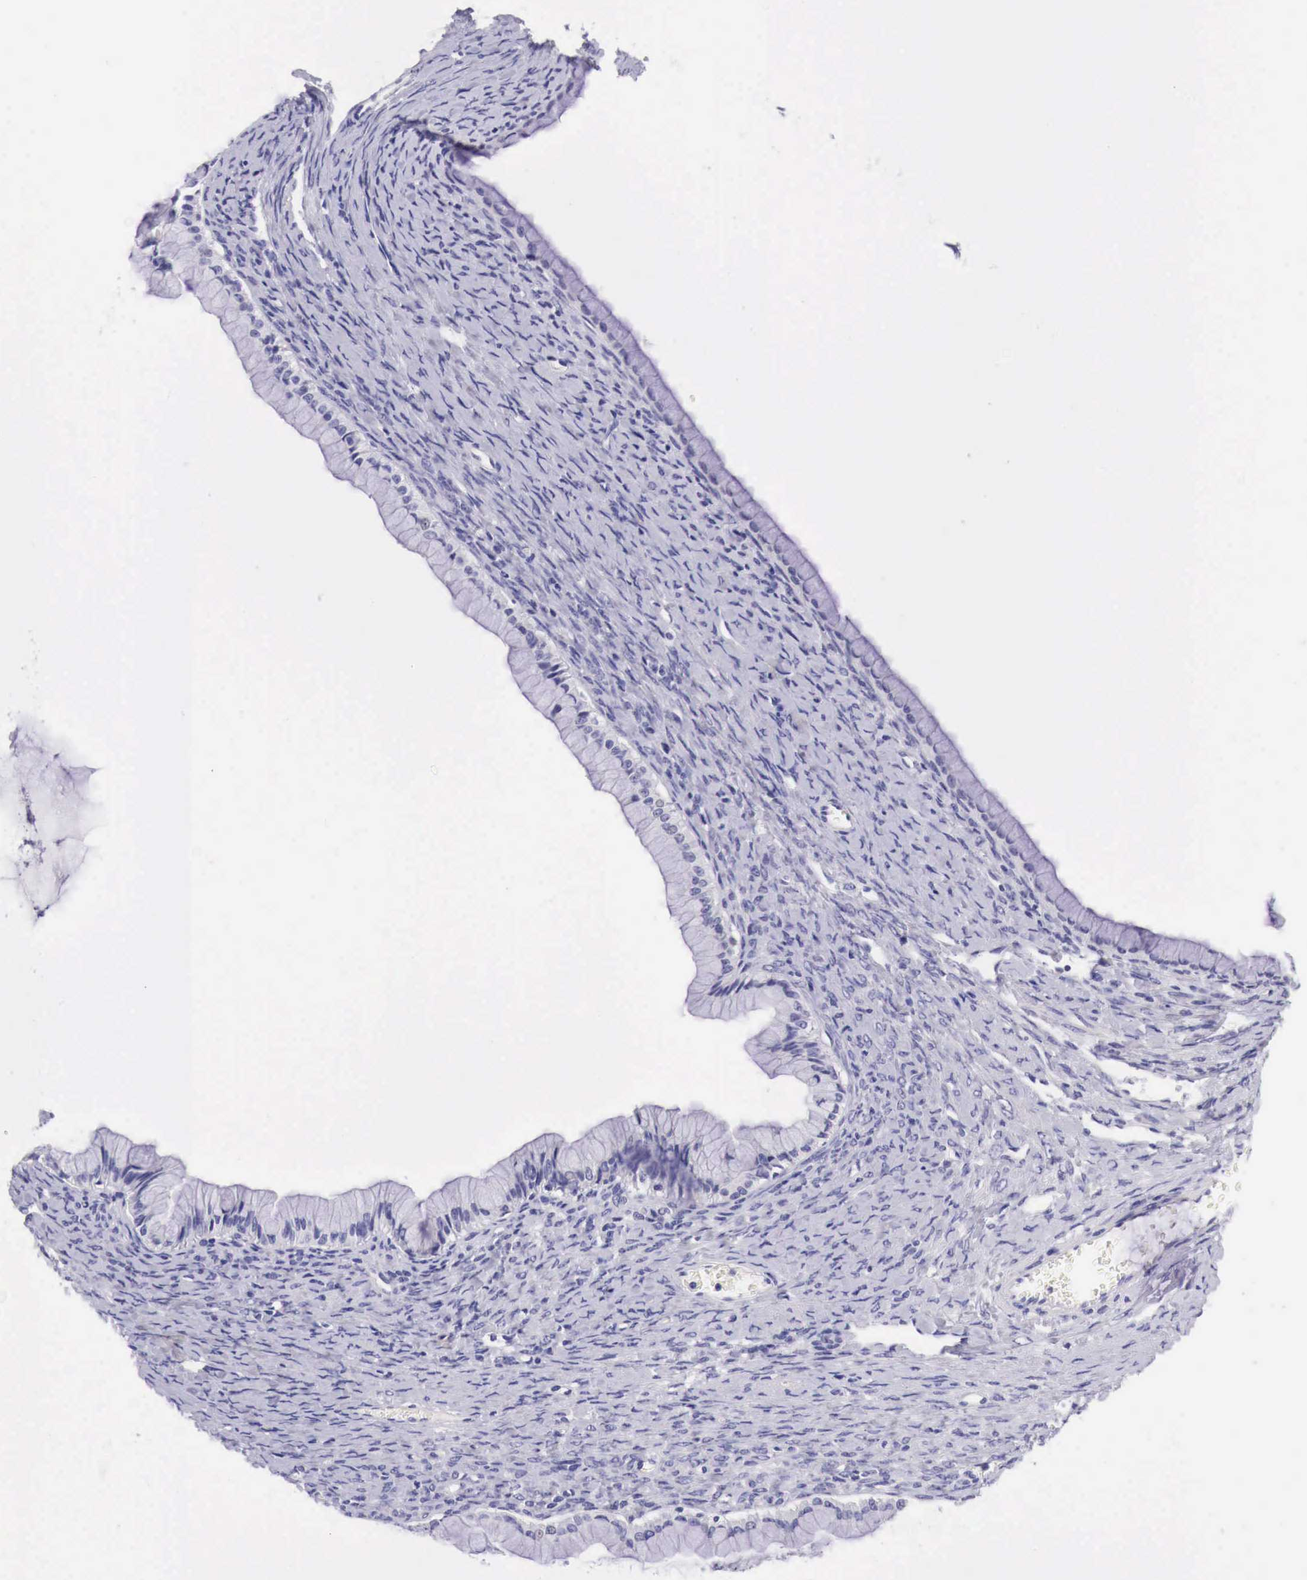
{"staining": {"intensity": "negative", "quantity": "none", "location": "none"}, "tissue": "ovarian cancer", "cell_type": "Tumor cells", "image_type": "cancer", "snomed": [{"axis": "morphology", "description": "Cystadenocarcinoma, mucinous, NOS"}, {"axis": "topography", "description": "Ovary"}], "caption": "Immunohistochemistry photomicrograph of neoplastic tissue: ovarian cancer stained with DAB demonstrates no significant protein expression in tumor cells.", "gene": "BCL6", "patient": {"sex": "female", "age": 25}}